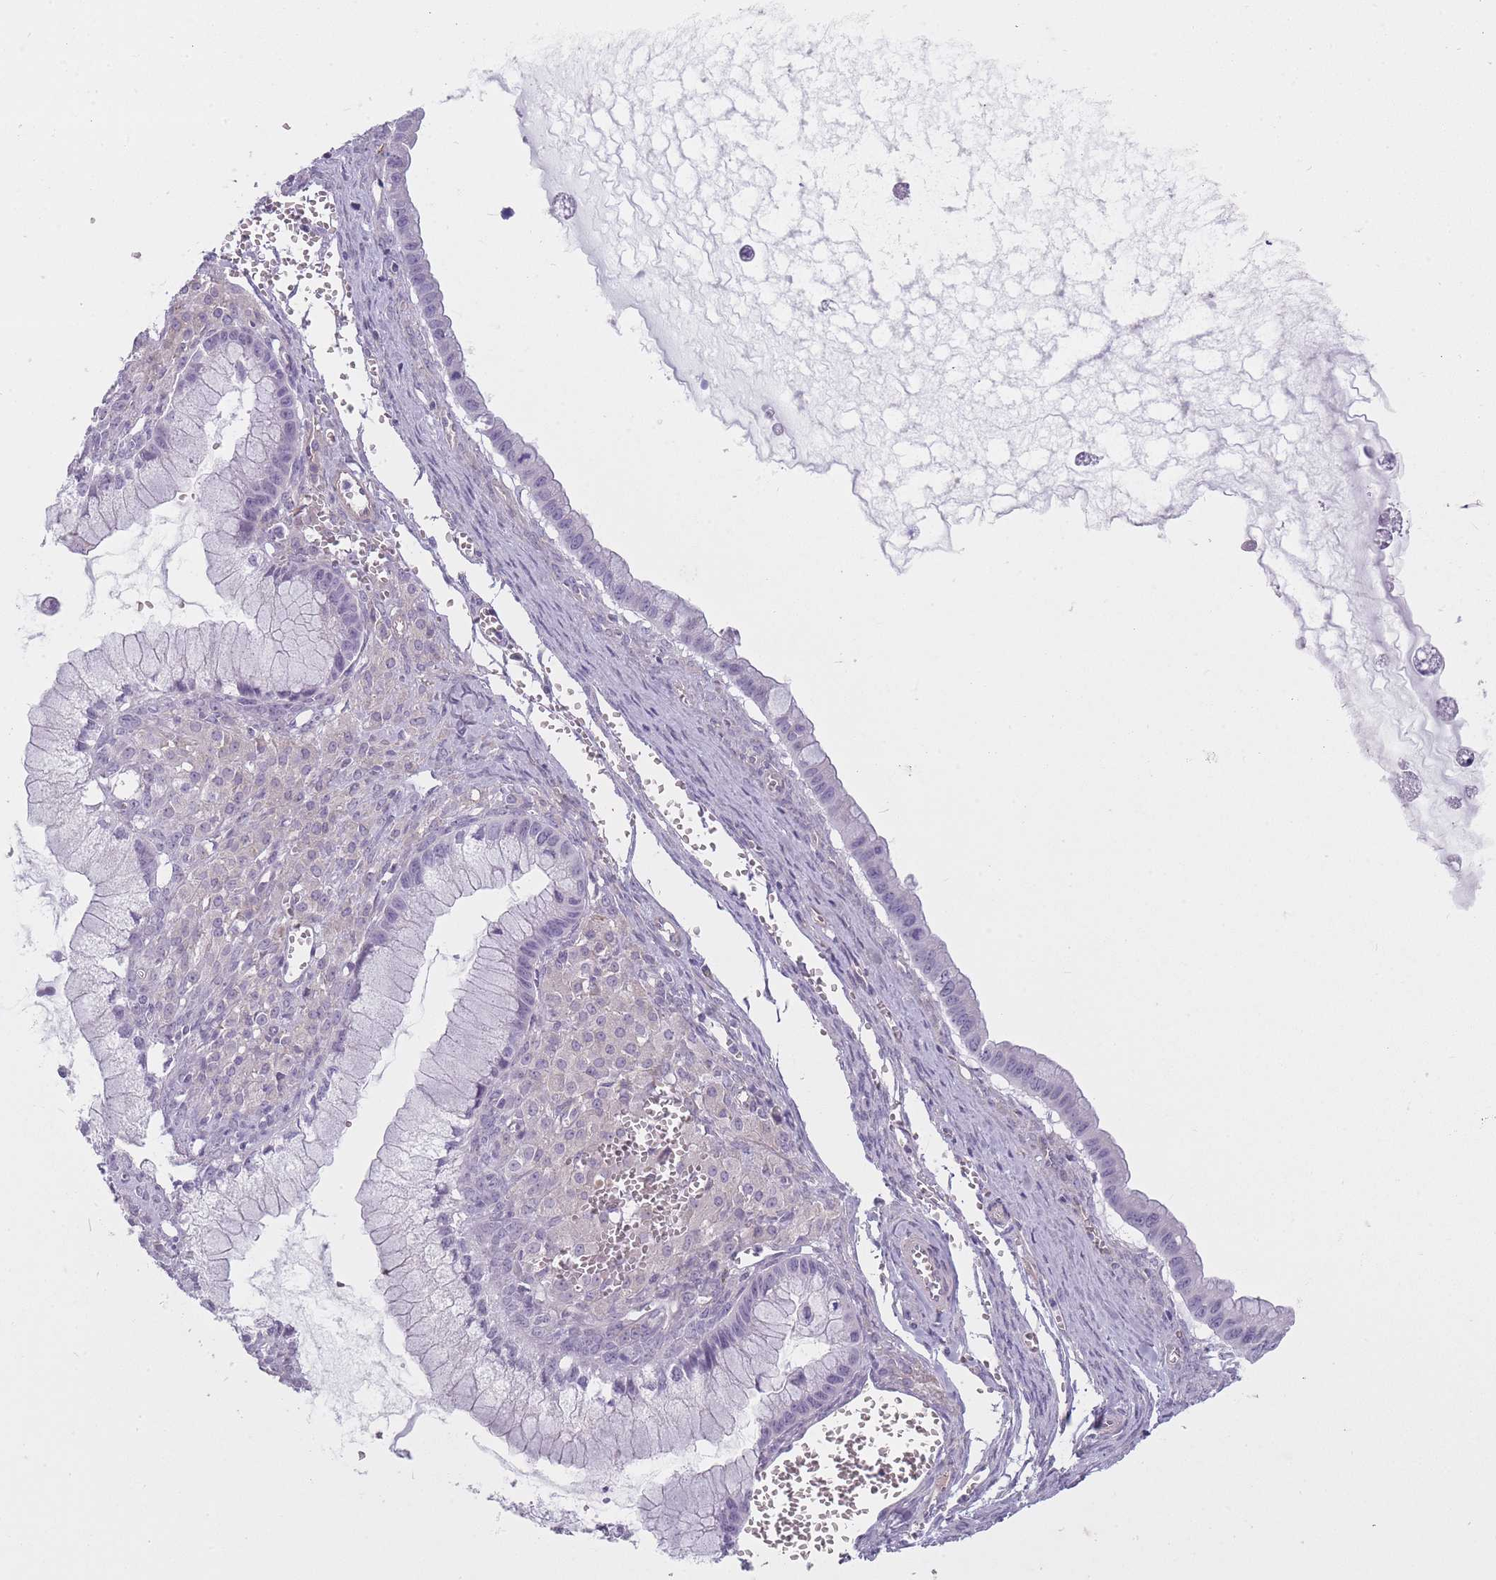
{"staining": {"intensity": "negative", "quantity": "none", "location": "none"}, "tissue": "ovarian cancer", "cell_type": "Tumor cells", "image_type": "cancer", "snomed": [{"axis": "morphology", "description": "Cystadenocarcinoma, mucinous, NOS"}, {"axis": "topography", "description": "Ovary"}], "caption": "IHC of human ovarian cancer reveals no positivity in tumor cells.", "gene": "PGRMC2", "patient": {"sex": "female", "age": 59}}